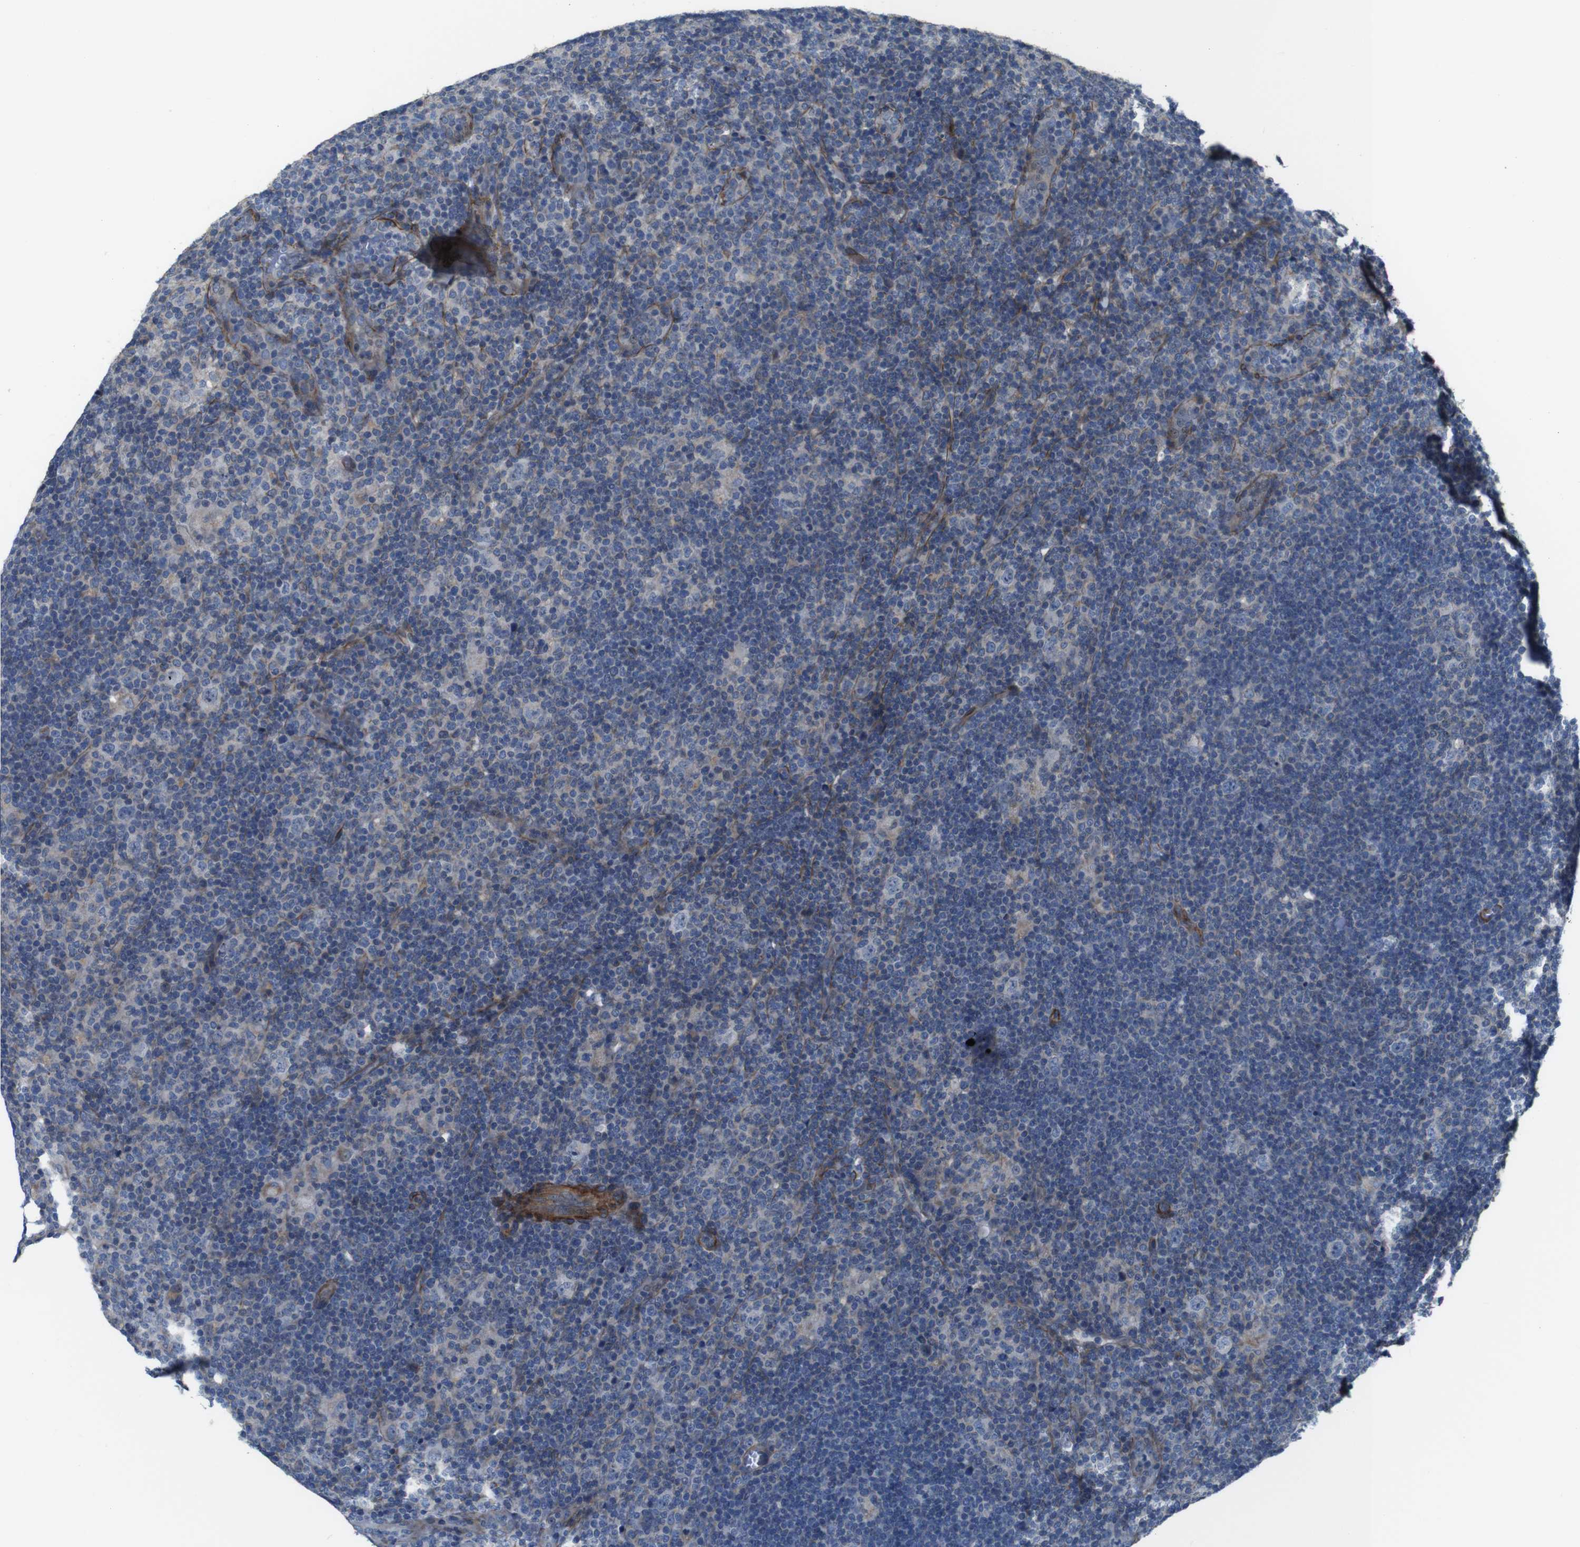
{"staining": {"intensity": "negative", "quantity": "none", "location": "none"}, "tissue": "lymphoma", "cell_type": "Tumor cells", "image_type": "cancer", "snomed": [{"axis": "morphology", "description": "Hodgkin's disease, NOS"}, {"axis": "topography", "description": "Lymph node"}], "caption": "Lymphoma stained for a protein using immunohistochemistry exhibits no expression tumor cells.", "gene": "GGT7", "patient": {"sex": "female", "age": 57}}